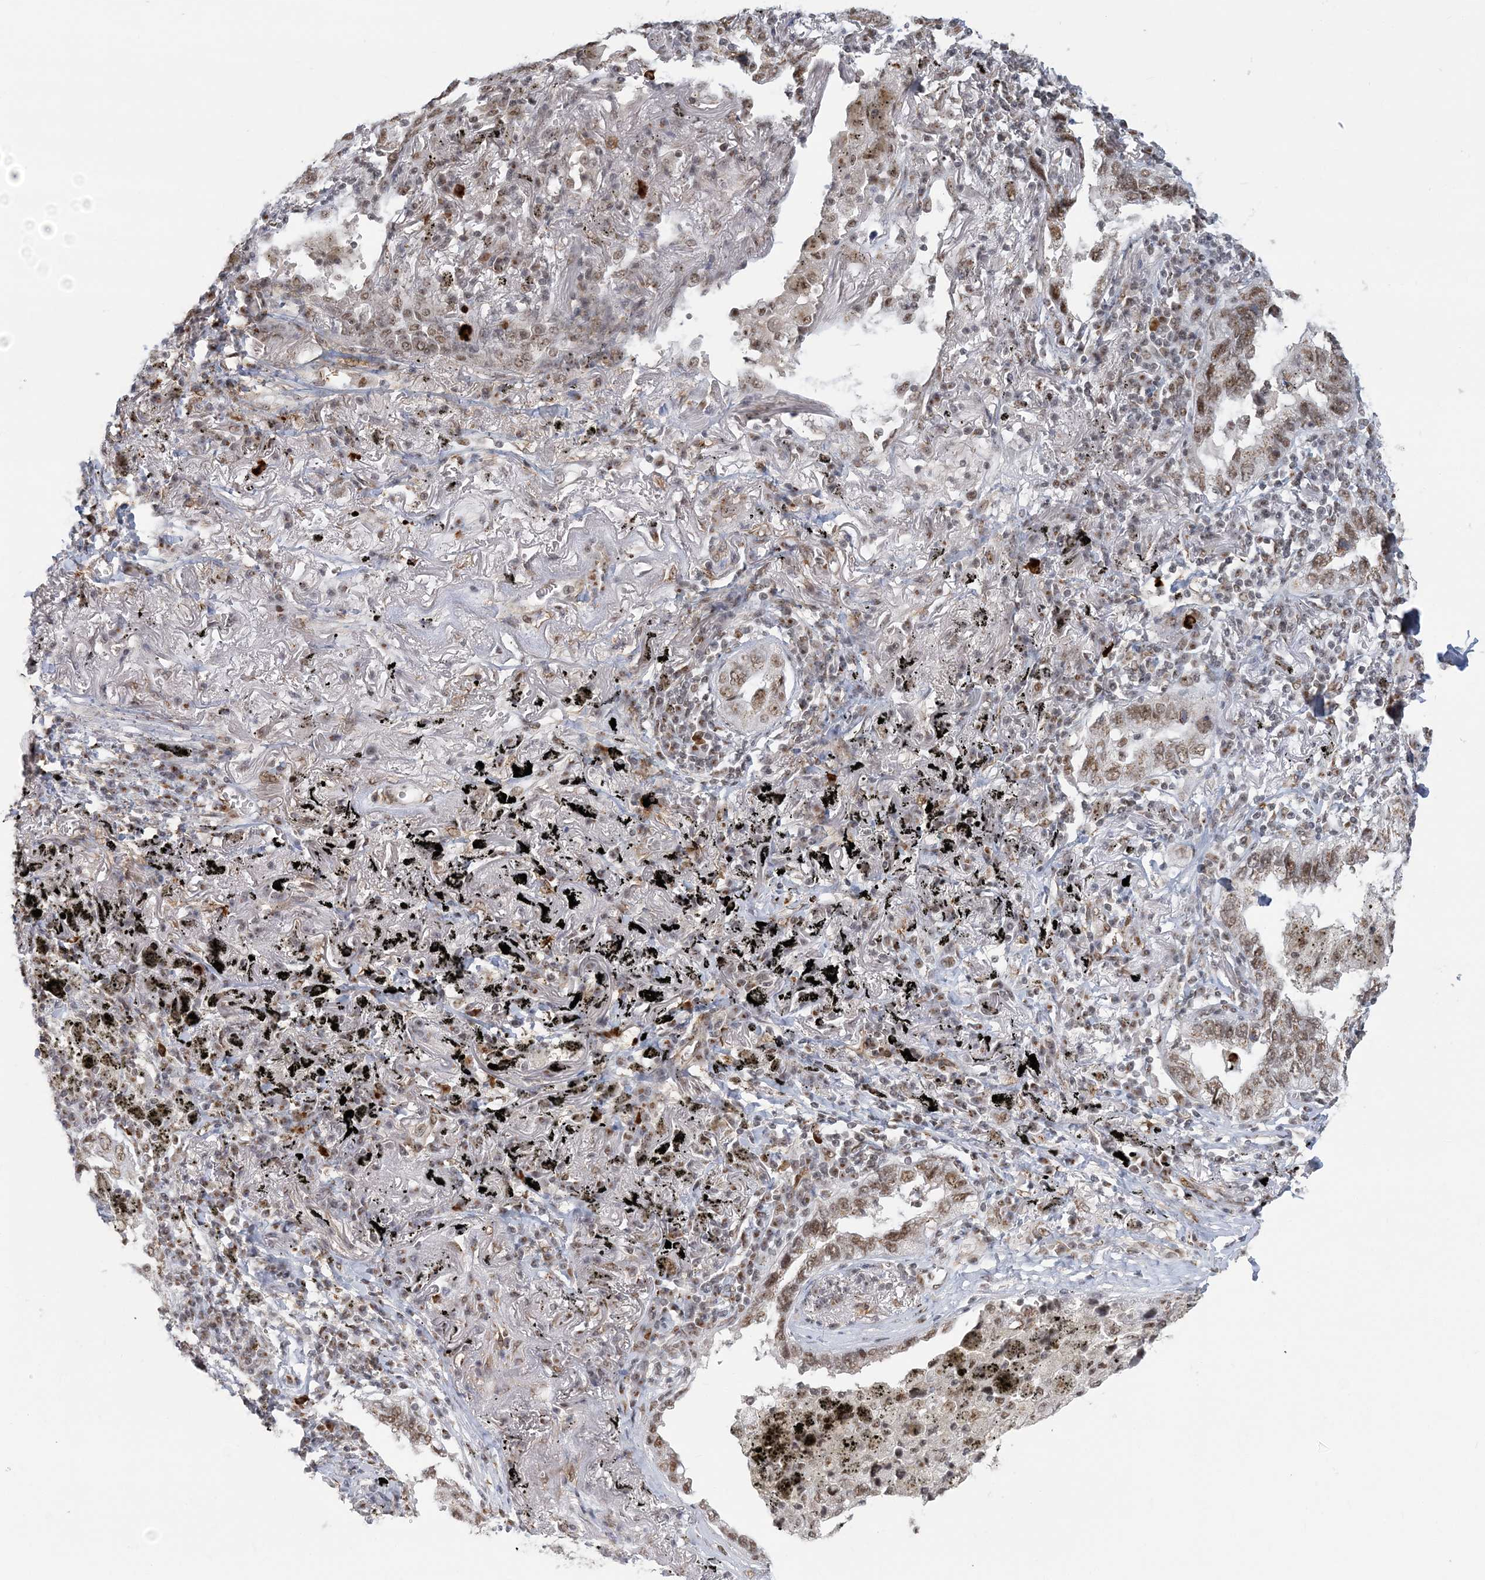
{"staining": {"intensity": "moderate", "quantity": ">75%", "location": "nuclear"}, "tissue": "lung cancer", "cell_type": "Tumor cells", "image_type": "cancer", "snomed": [{"axis": "morphology", "description": "Adenocarcinoma, NOS"}, {"axis": "topography", "description": "Lung"}], "caption": "Human lung cancer stained with a brown dye shows moderate nuclear positive staining in approximately >75% of tumor cells.", "gene": "PLRG1", "patient": {"sex": "male", "age": 65}}